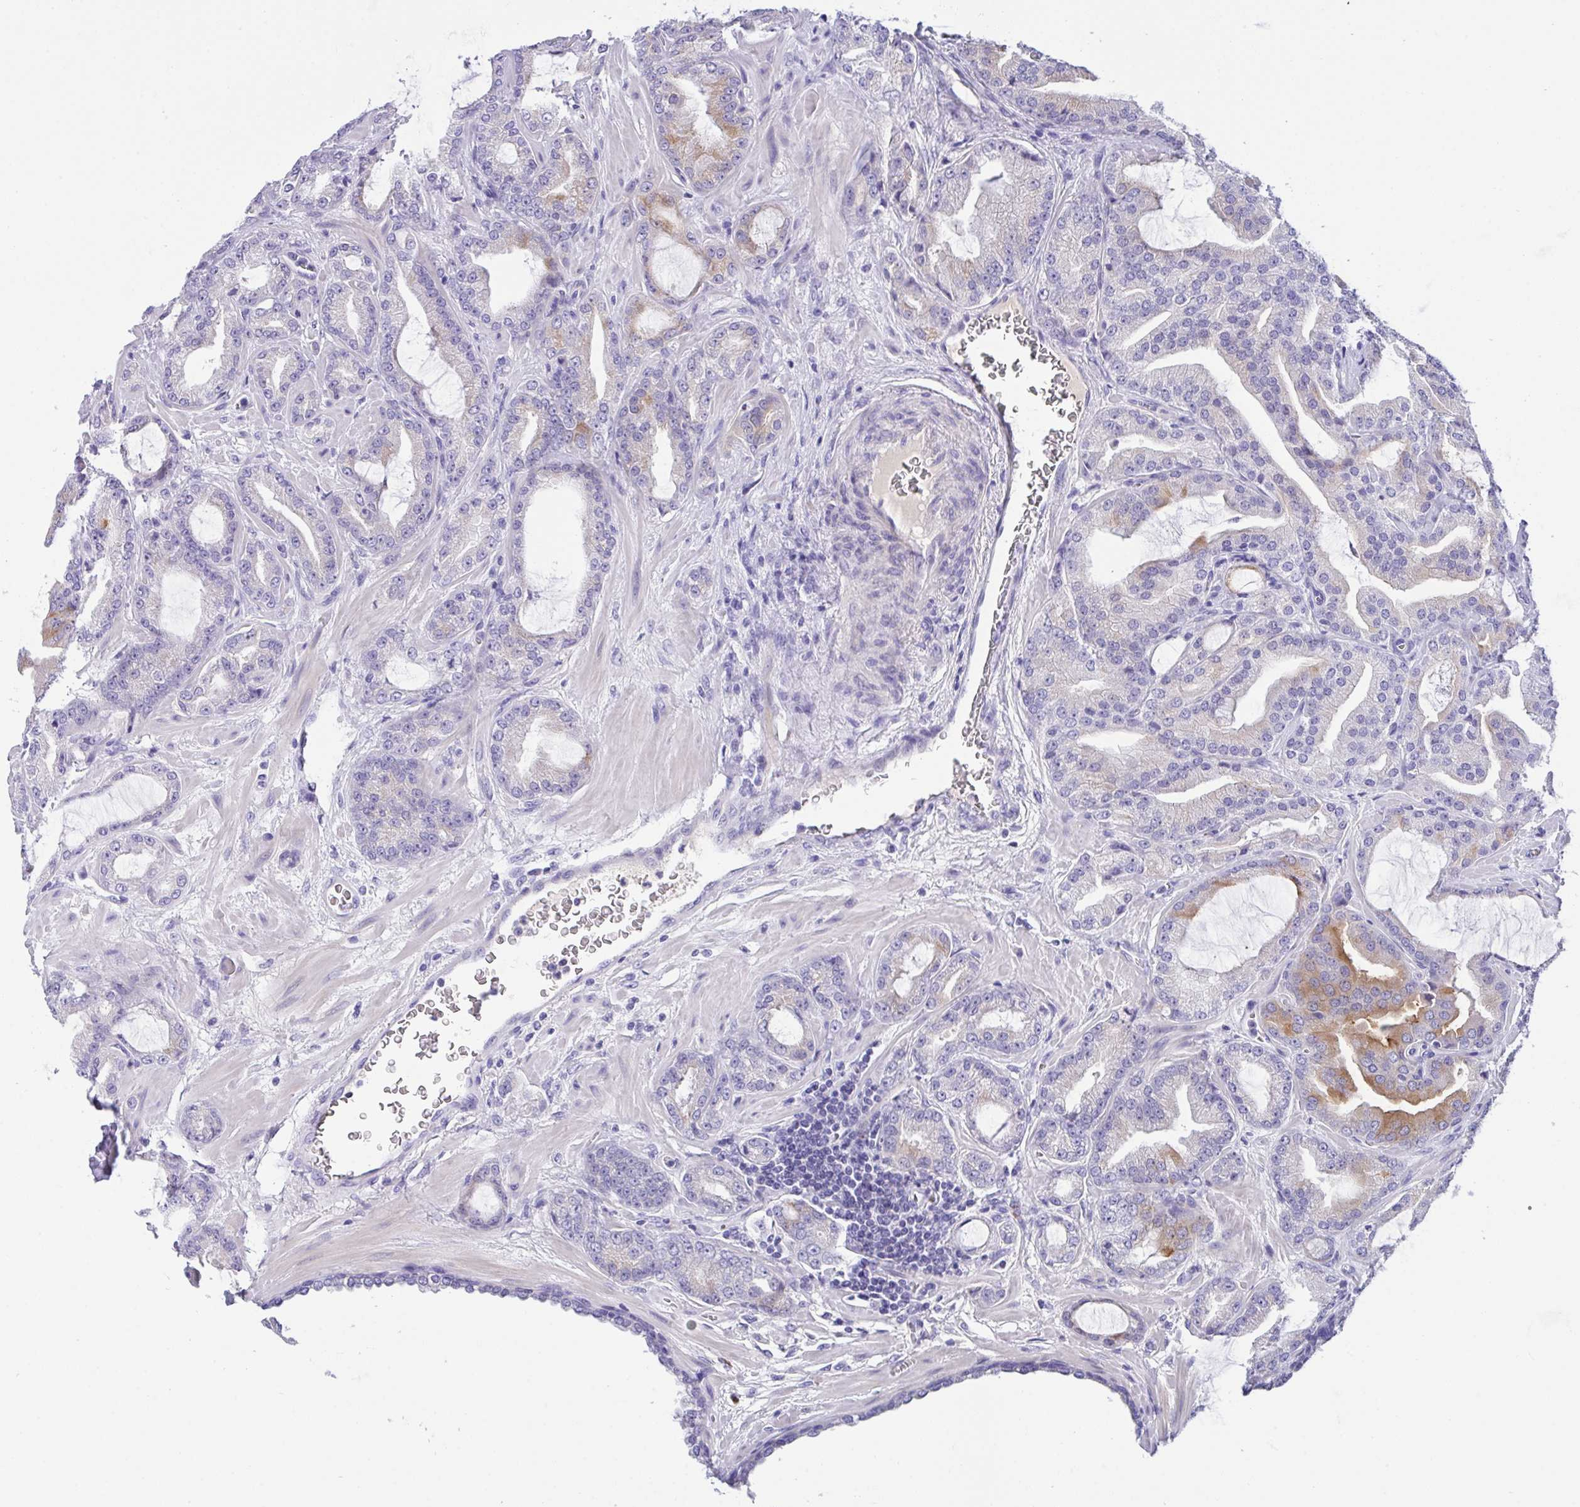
{"staining": {"intensity": "moderate", "quantity": "<25%", "location": "cytoplasmic/membranous"}, "tissue": "prostate cancer", "cell_type": "Tumor cells", "image_type": "cancer", "snomed": [{"axis": "morphology", "description": "Adenocarcinoma, High grade"}, {"axis": "topography", "description": "Prostate"}], "caption": "Tumor cells demonstrate moderate cytoplasmic/membranous expression in about <25% of cells in high-grade adenocarcinoma (prostate). Nuclei are stained in blue.", "gene": "FBXL20", "patient": {"sex": "male", "age": 68}}